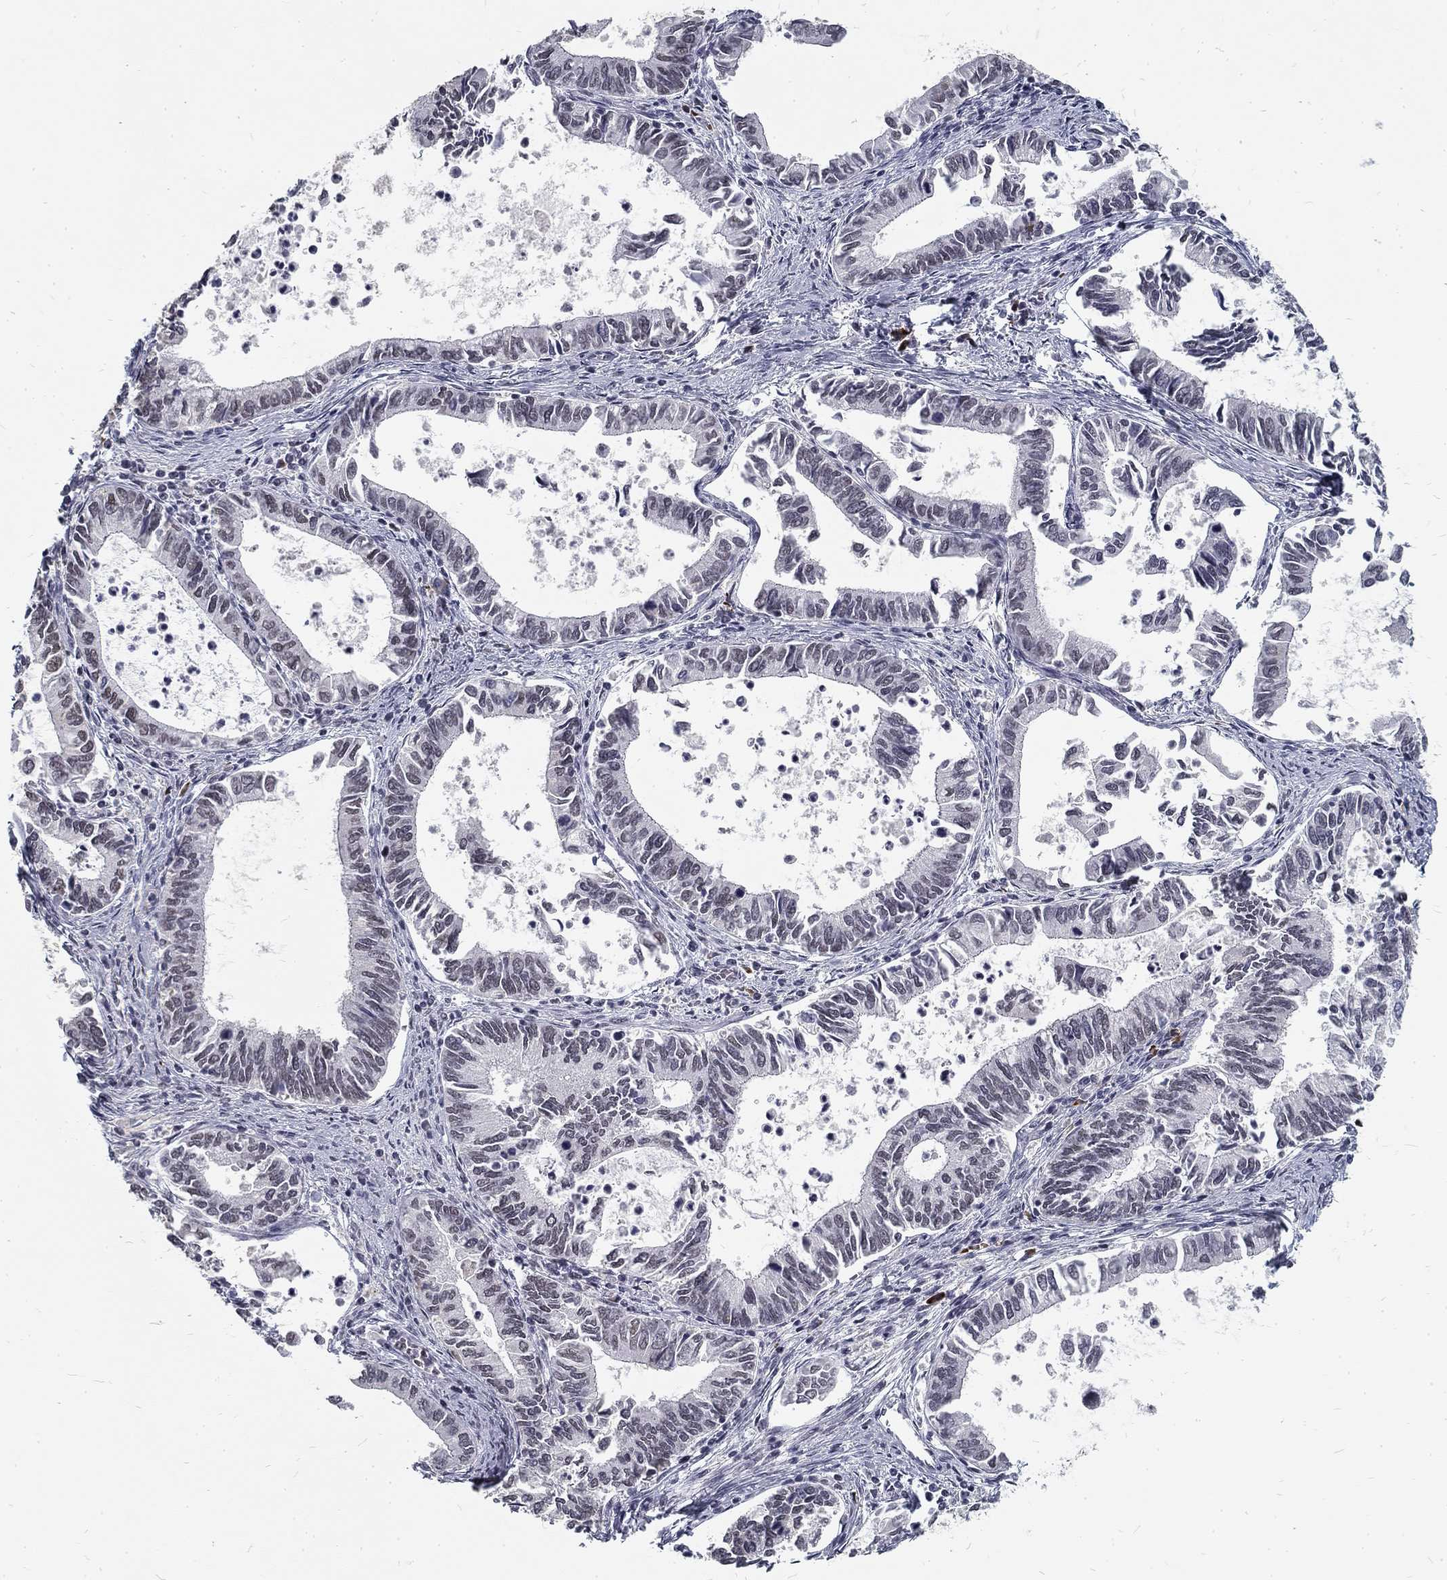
{"staining": {"intensity": "negative", "quantity": "none", "location": "none"}, "tissue": "cervical cancer", "cell_type": "Tumor cells", "image_type": "cancer", "snomed": [{"axis": "morphology", "description": "Adenocarcinoma, NOS"}, {"axis": "topography", "description": "Cervix"}], "caption": "Immunohistochemical staining of cervical cancer (adenocarcinoma) exhibits no significant positivity in tumor cells.", "gene": "SNORC", "patient": {"sex": "female", "age": 42}}